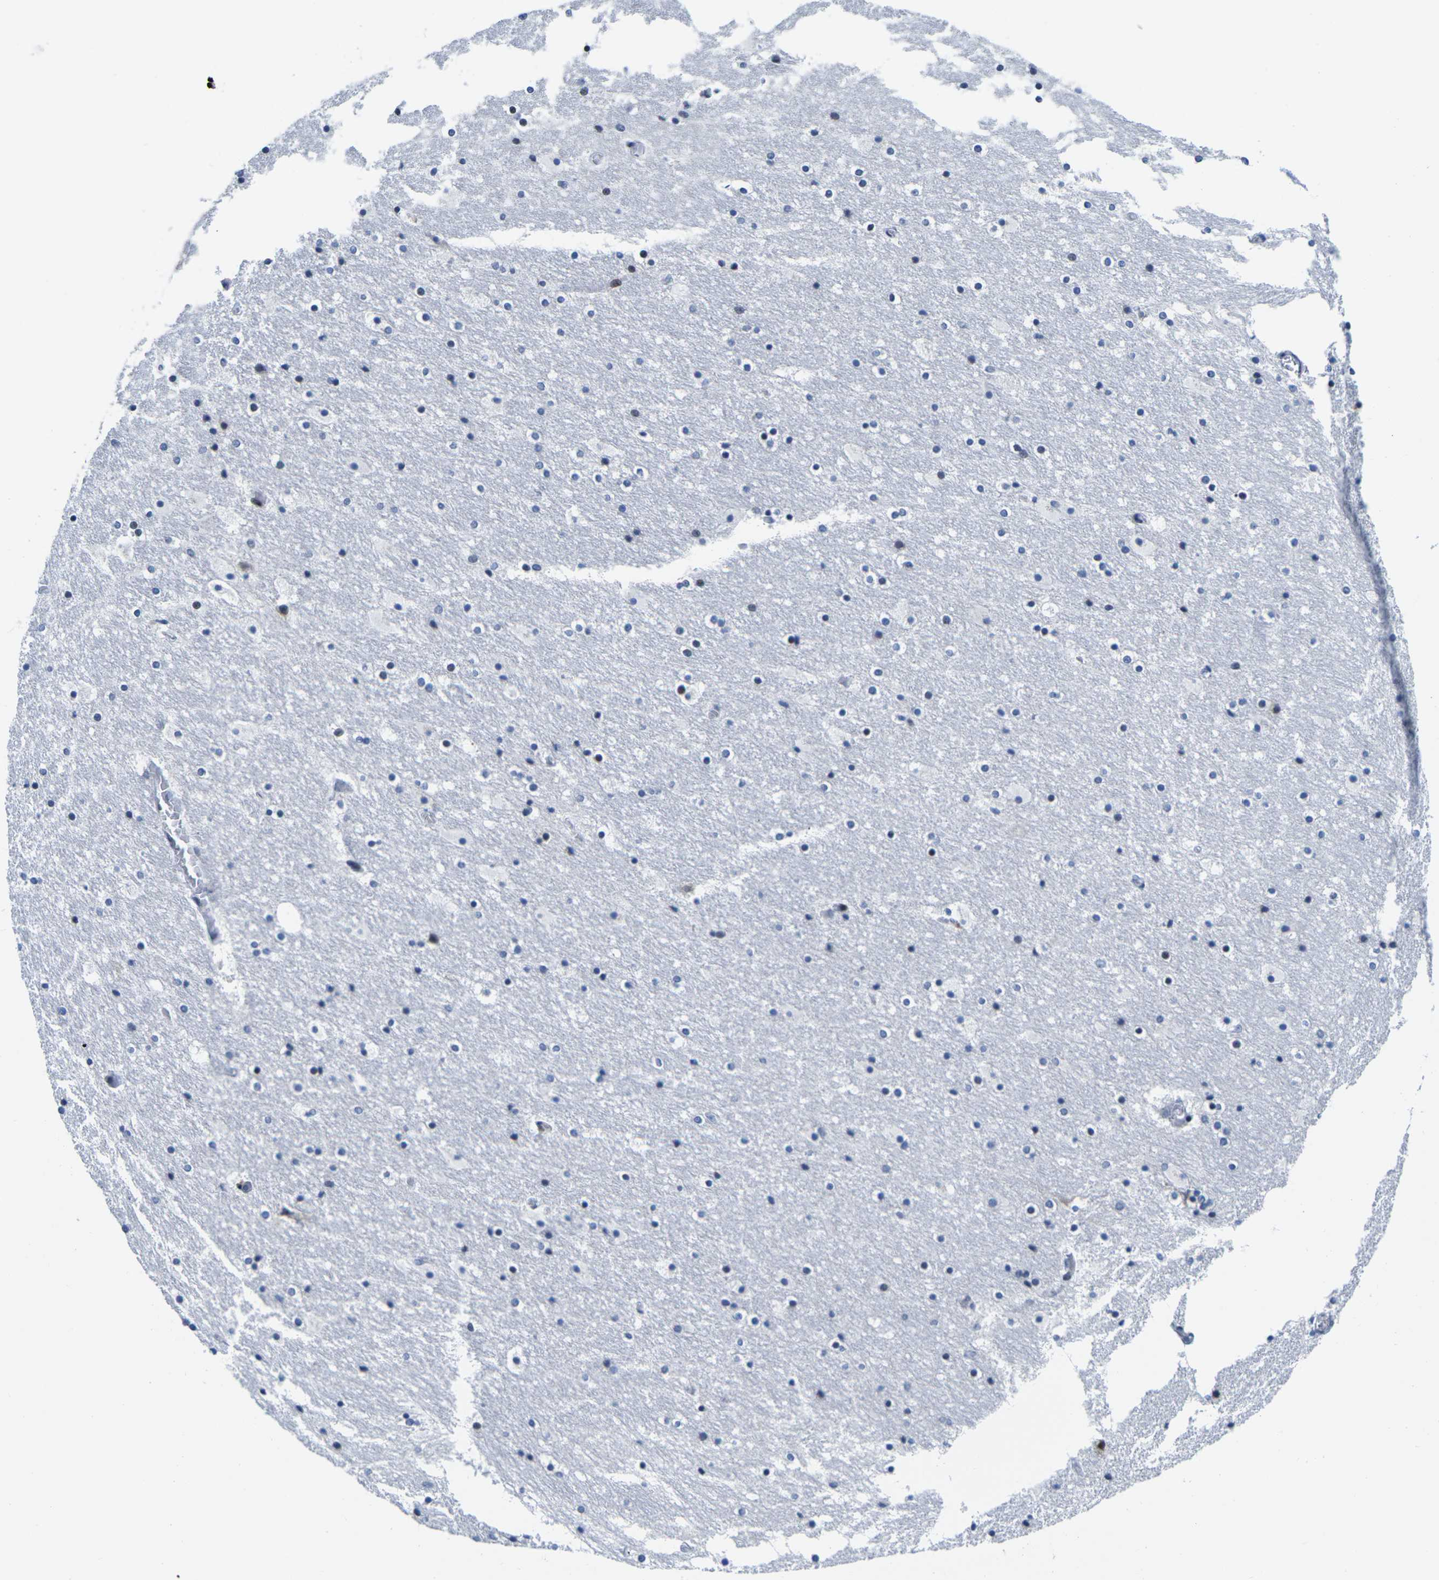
{"staining": {"intensity": "negative", "quantity": "none", "location": "none"}, "tissue": "hippocampus", "cell_type": "Glial cells", "image_type": "normal", "snomed": [{"axis": "morphology", "description": "Normal tissue, NOS"}, {"axis": "topography", "description": "Hippocampus"}], "caption": "IHC histopathology image of benign hippocampus stained for a protein (brown), which reveals no expression in glial cells.", "gene": "CDC73", "patient": {"sex": "male", "age": 45}}